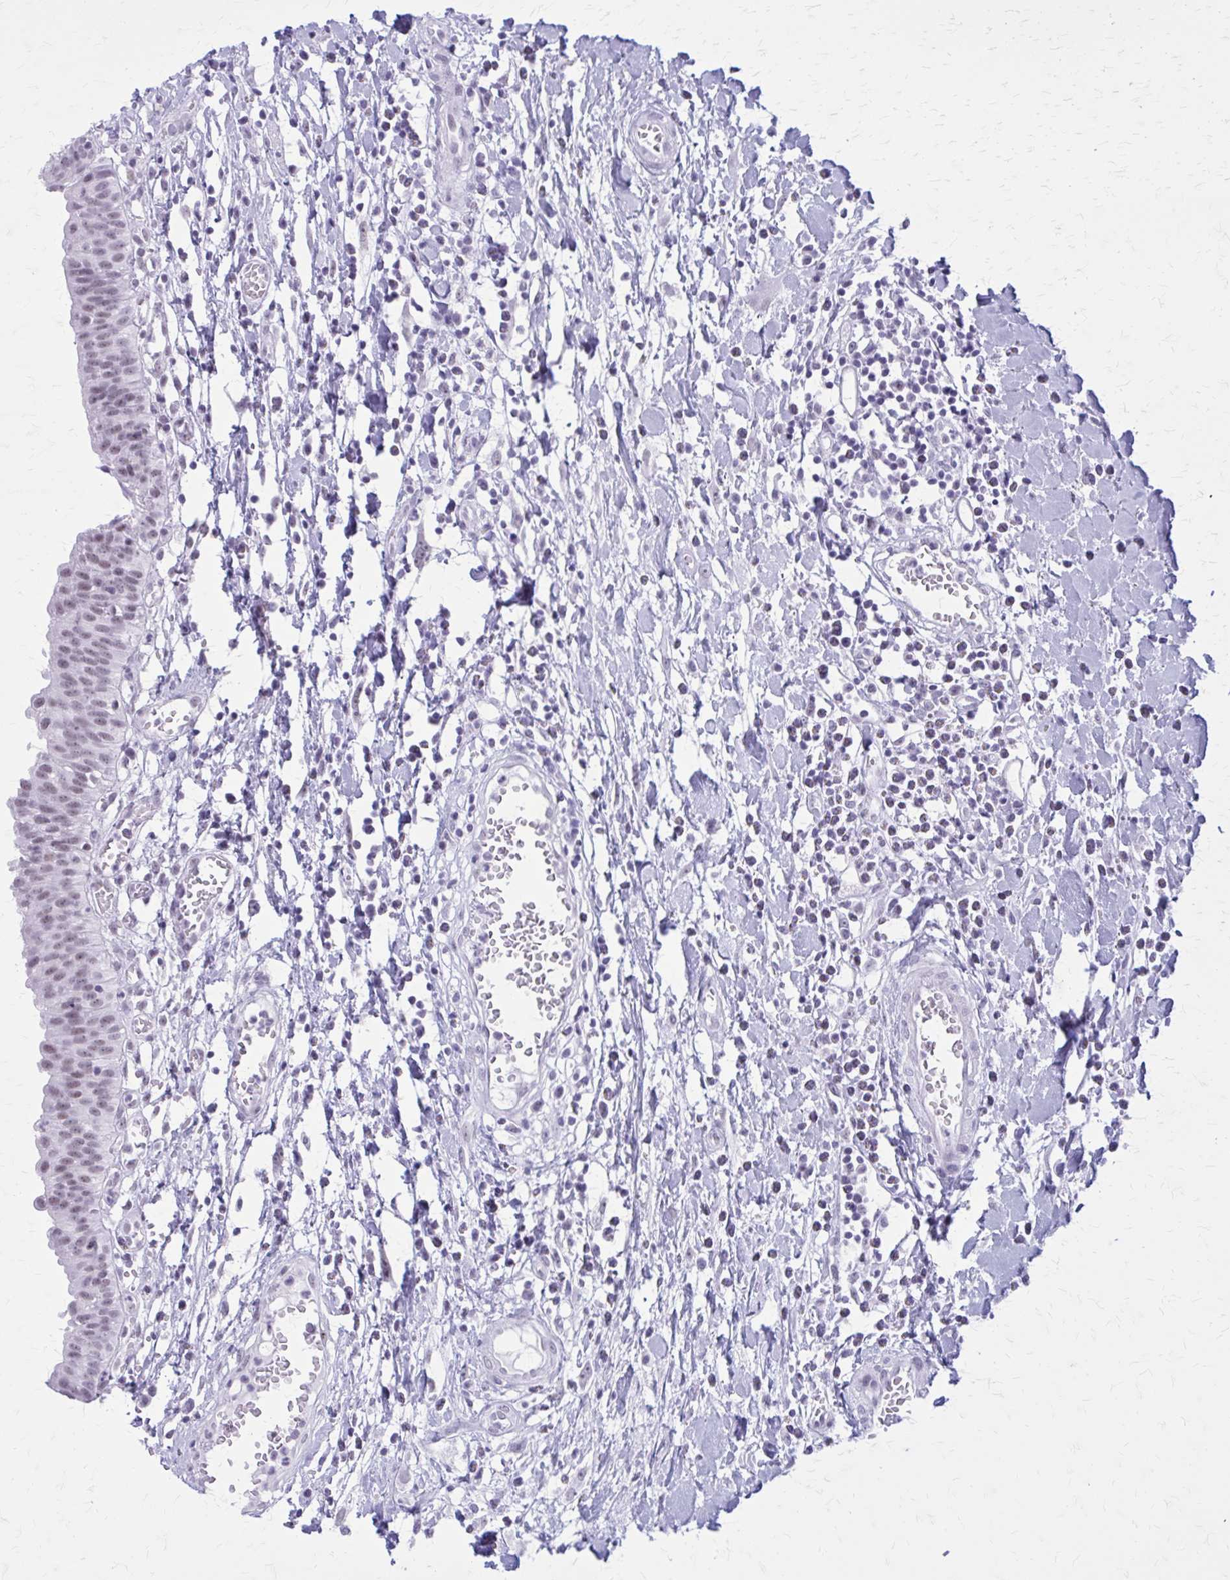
{"staining": {"intensity": "weak", "quantity": "25%-75%", "location": "nuclear"}, "tissue": "urinary bladder", "cell_type": "Urothelial cells", "image_type": "normal", "snomed": [{"axis": "morphology", "description": "Normal tissue, NOS"}, {"axis": "topography", "description": "Urinary bladder"}], "caption": "DAB immunohistochemical staining of normal urinary bladder demonstrates weak nuclear protein staining in approximately 25%-75% of urothelial cells. The staining was performed using DAB to visualize the protein expression in brown, while the nuclei were stained in blue with hematoxylin (Magnification: 20x).", "gene": "GAD1", "patient": {"sex": "male", "age": 64}}